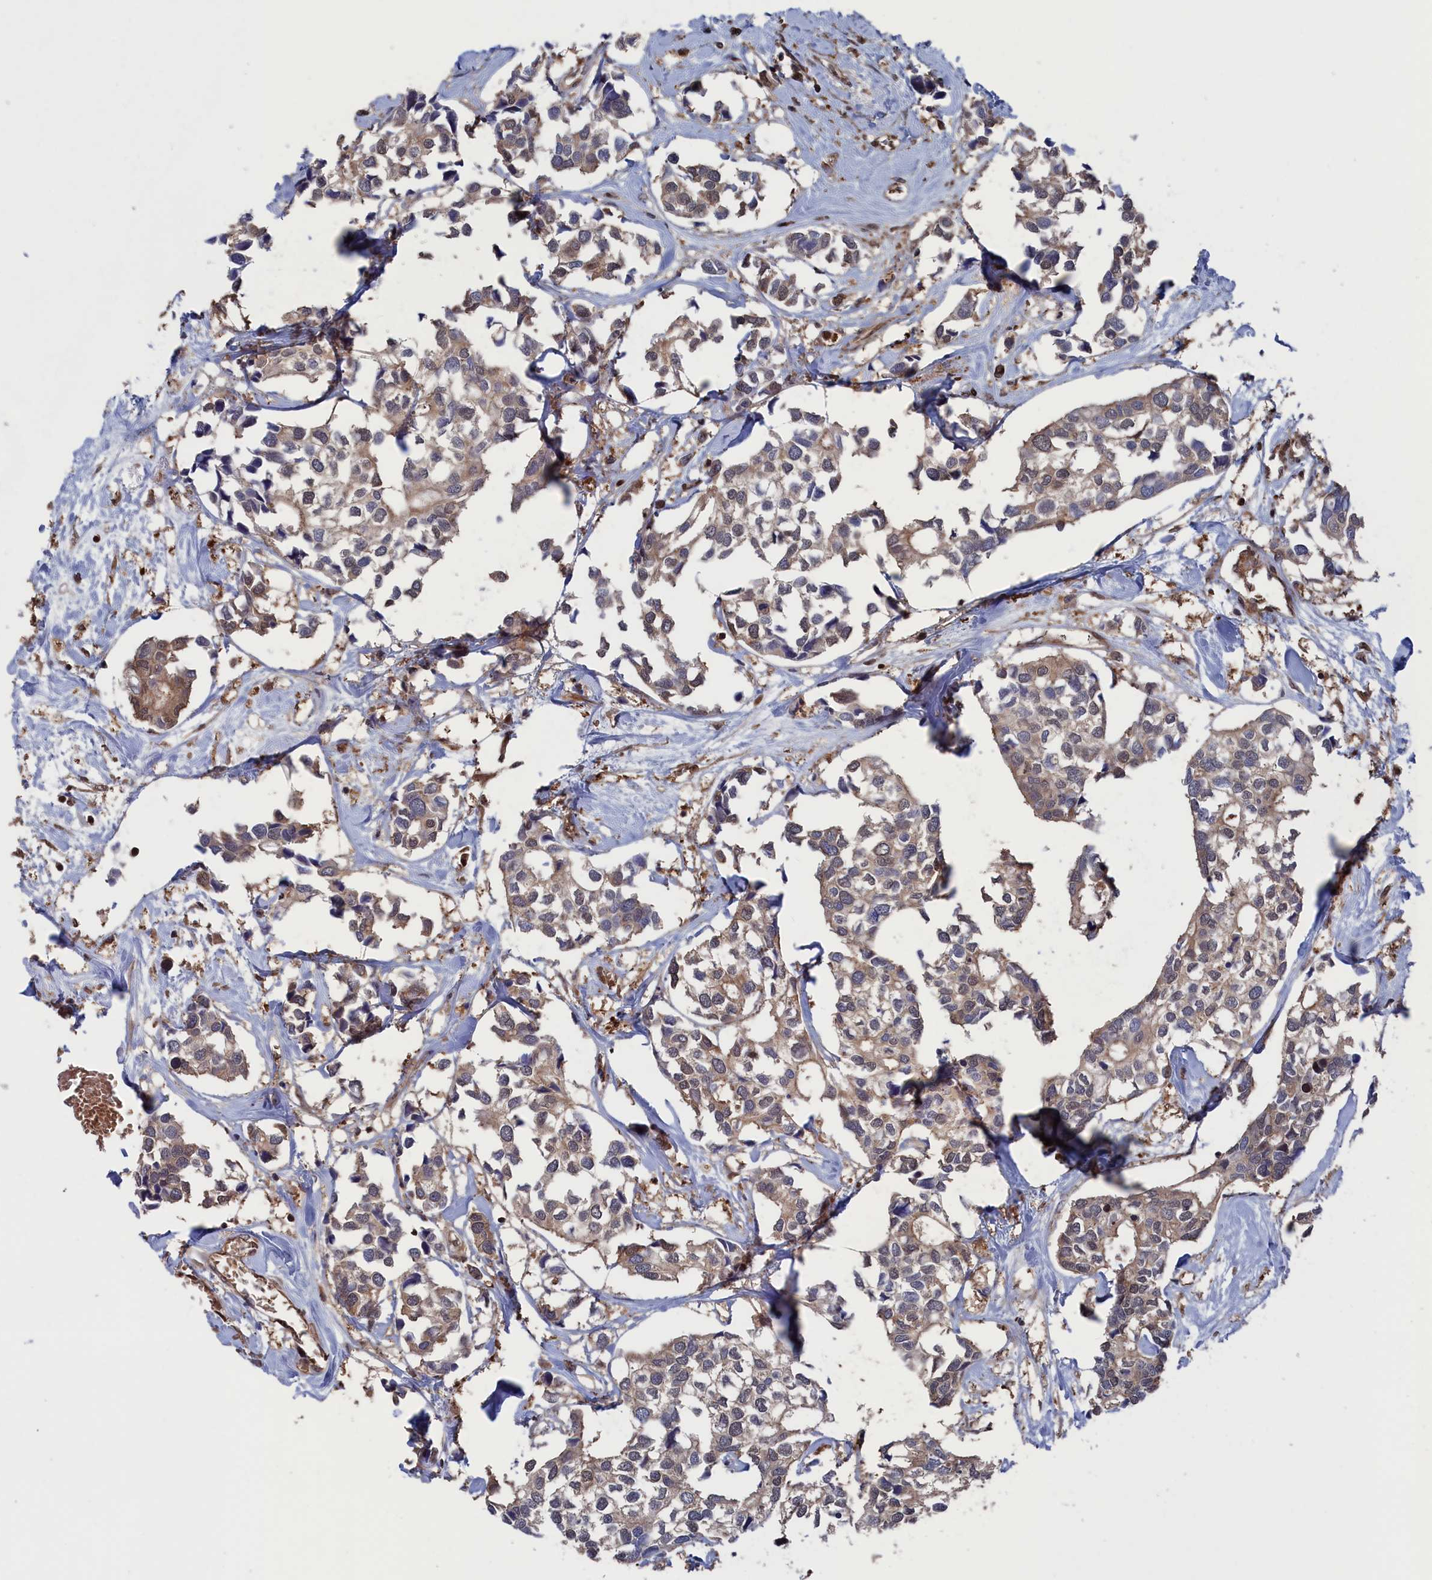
{"staining": {"intensity": "weak", "quantity": "25%-75%", "location": "cytoplasmic/membranous"}, "tissue": "breast cancer", "cell_type": "Tumor cells", "image_type": "cancer", "snomed": [{"axis": "morphology", "description": "Duct carcinoma"}, {"axis": "topography", "description": "Breast"}], "caption": "There is low levels of weak cytoplasmic/membranous staining in tumor cells of breast infiltrating ductal carcinoma, as demonstrated by immunohistochemical staining (brown color).", "gene": "NUTF2", "patient": {"sex": "female", "age": 83}}